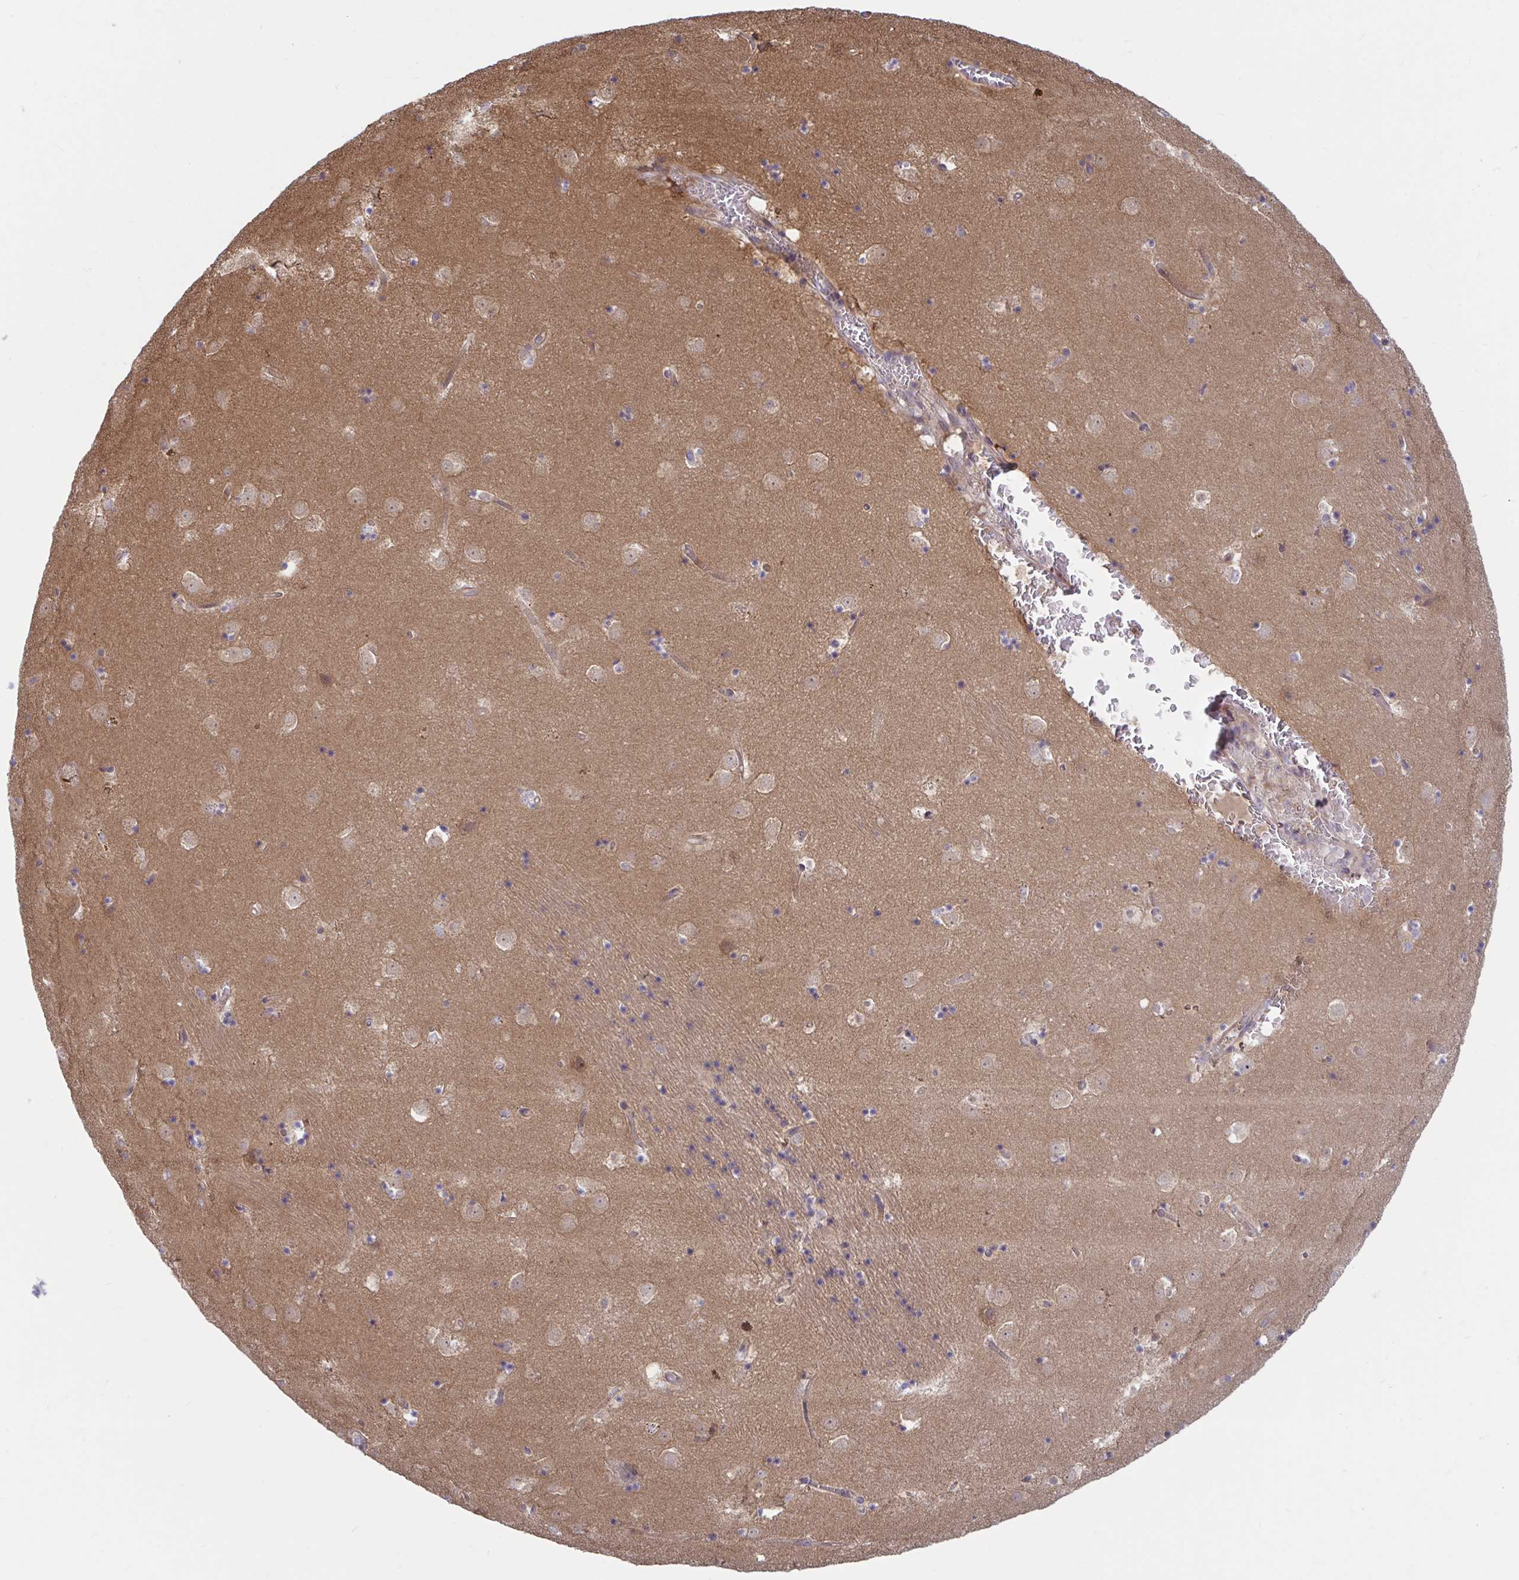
{"staining": {"intensity": "weak", "quantity": "25%-75%", "location": "cytoplasmic/membranous"}, "tissue": "caudate", "cell_type": "Glial cells", "image_type": "normal", "snomed": [{"axis": "morphology", "description": "Normal tissue, NOS"}, {"axis": "topography", "description": "Lateral ventricle wall"}], "caption": "DAB (3,3'-diaminobenzidine) immunohistochemical staining of benign caudate reveals weak cytoplasmic/membranous protein staining in approximately 25%-75% of glial cells. (DAB (3,3'-diaminobenzidine) = brown stain, brightfield microscopy at high magnification).", "gene": "LMNTD2", "patient": {"sex": "male", "age": 58}}